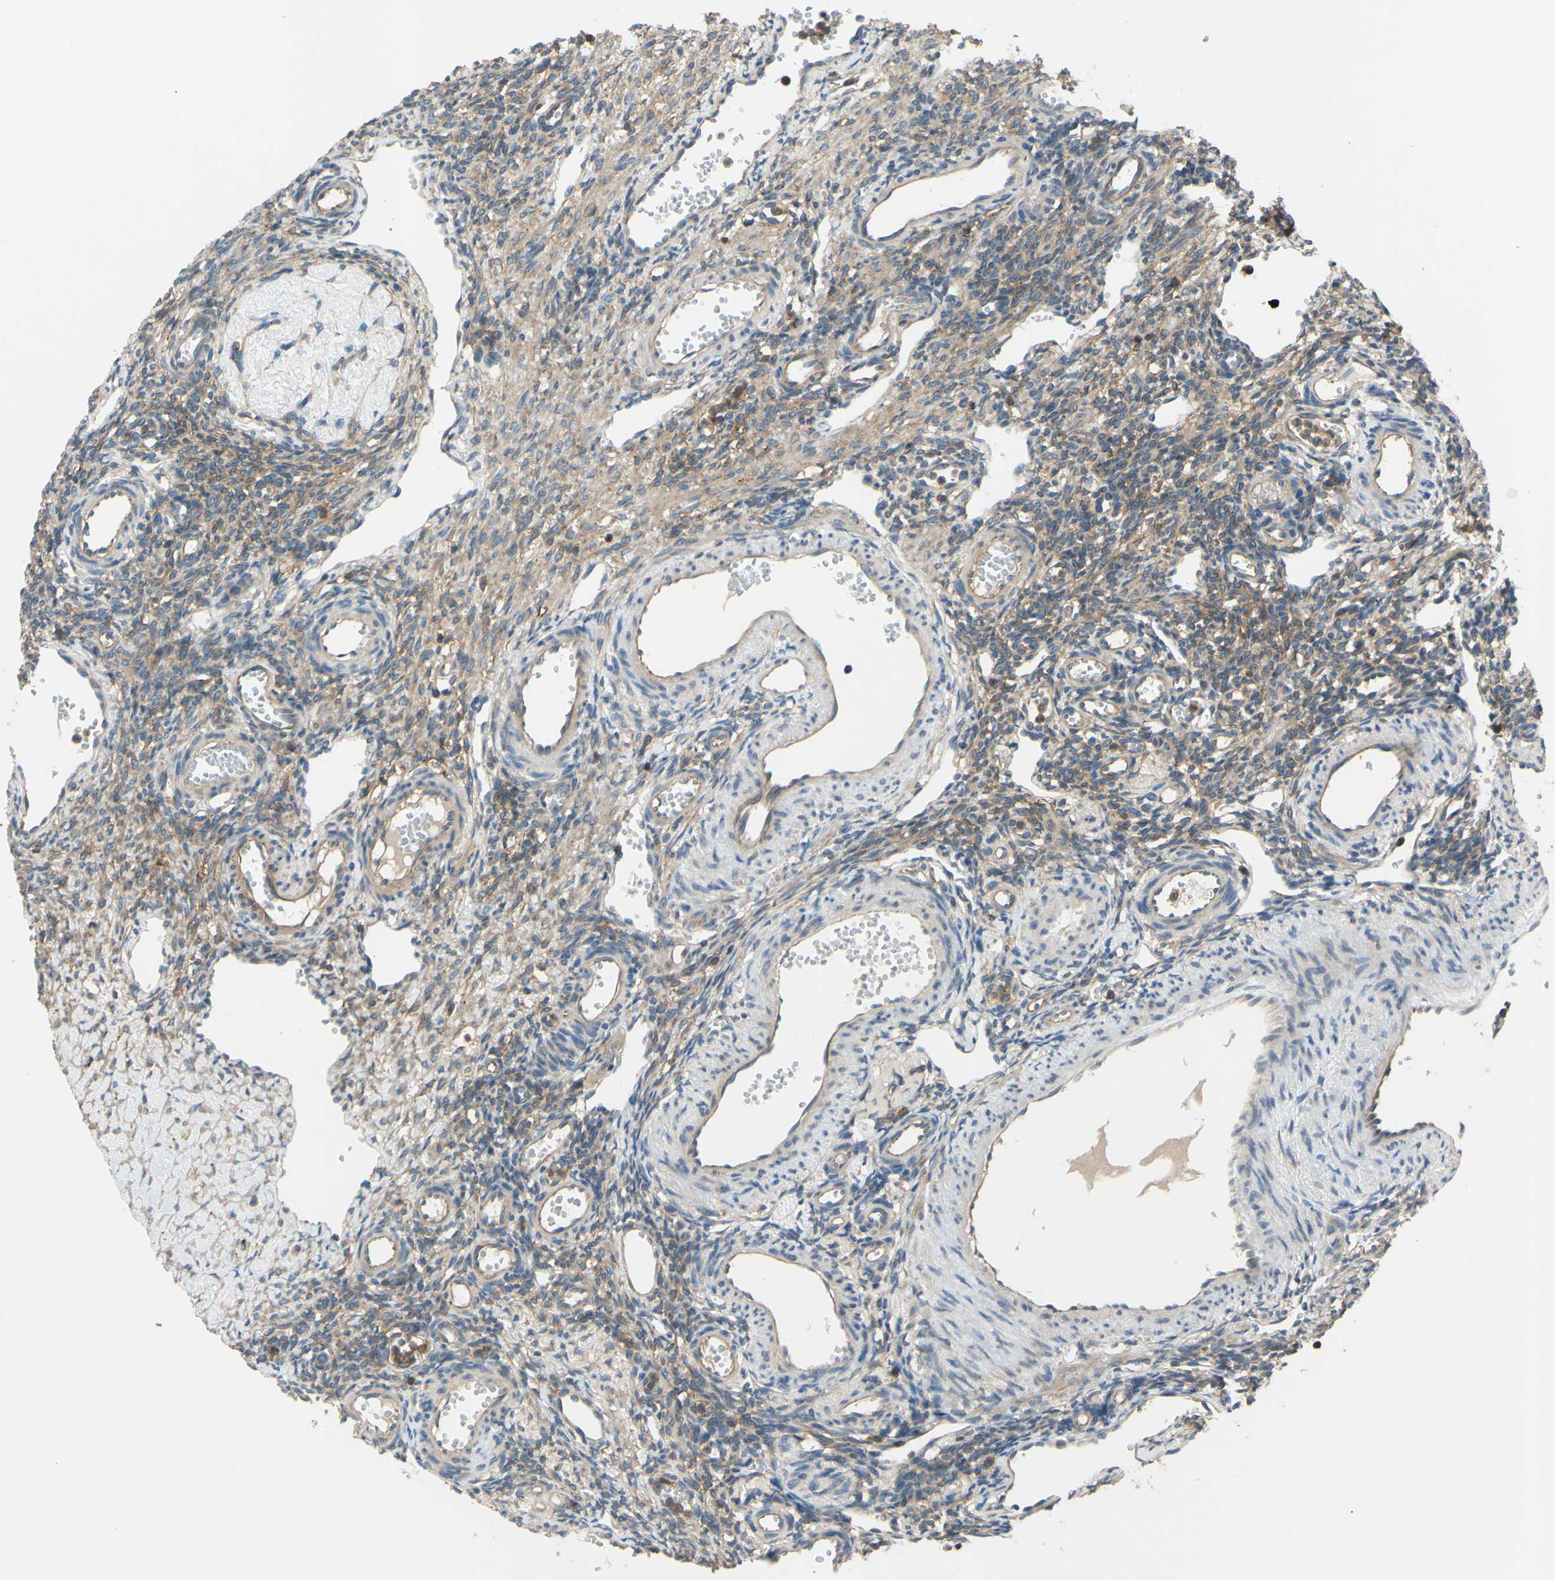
{"staining": {"intensity": "moderate", "quantity": "25%-75%", "location": "cytoplasmic/membranous"}, "tissue": "ovary", "cell_type": "Ovarian stroma cells", "image_type": "normal", "snomed": [{"axis": "morphology", "description": "Normal tissue, NOS"}, {"axis": "topography", "description": "Ovary"}], "caption": "DAB immunohistochemical staining of unremarkable human ovary reveals moderate cytoplasmic/membranous protein staining in about 25%-75% of ovarian stroma cells.", "gene": "POR", "patient": {"sex": "female", "age": 33}}